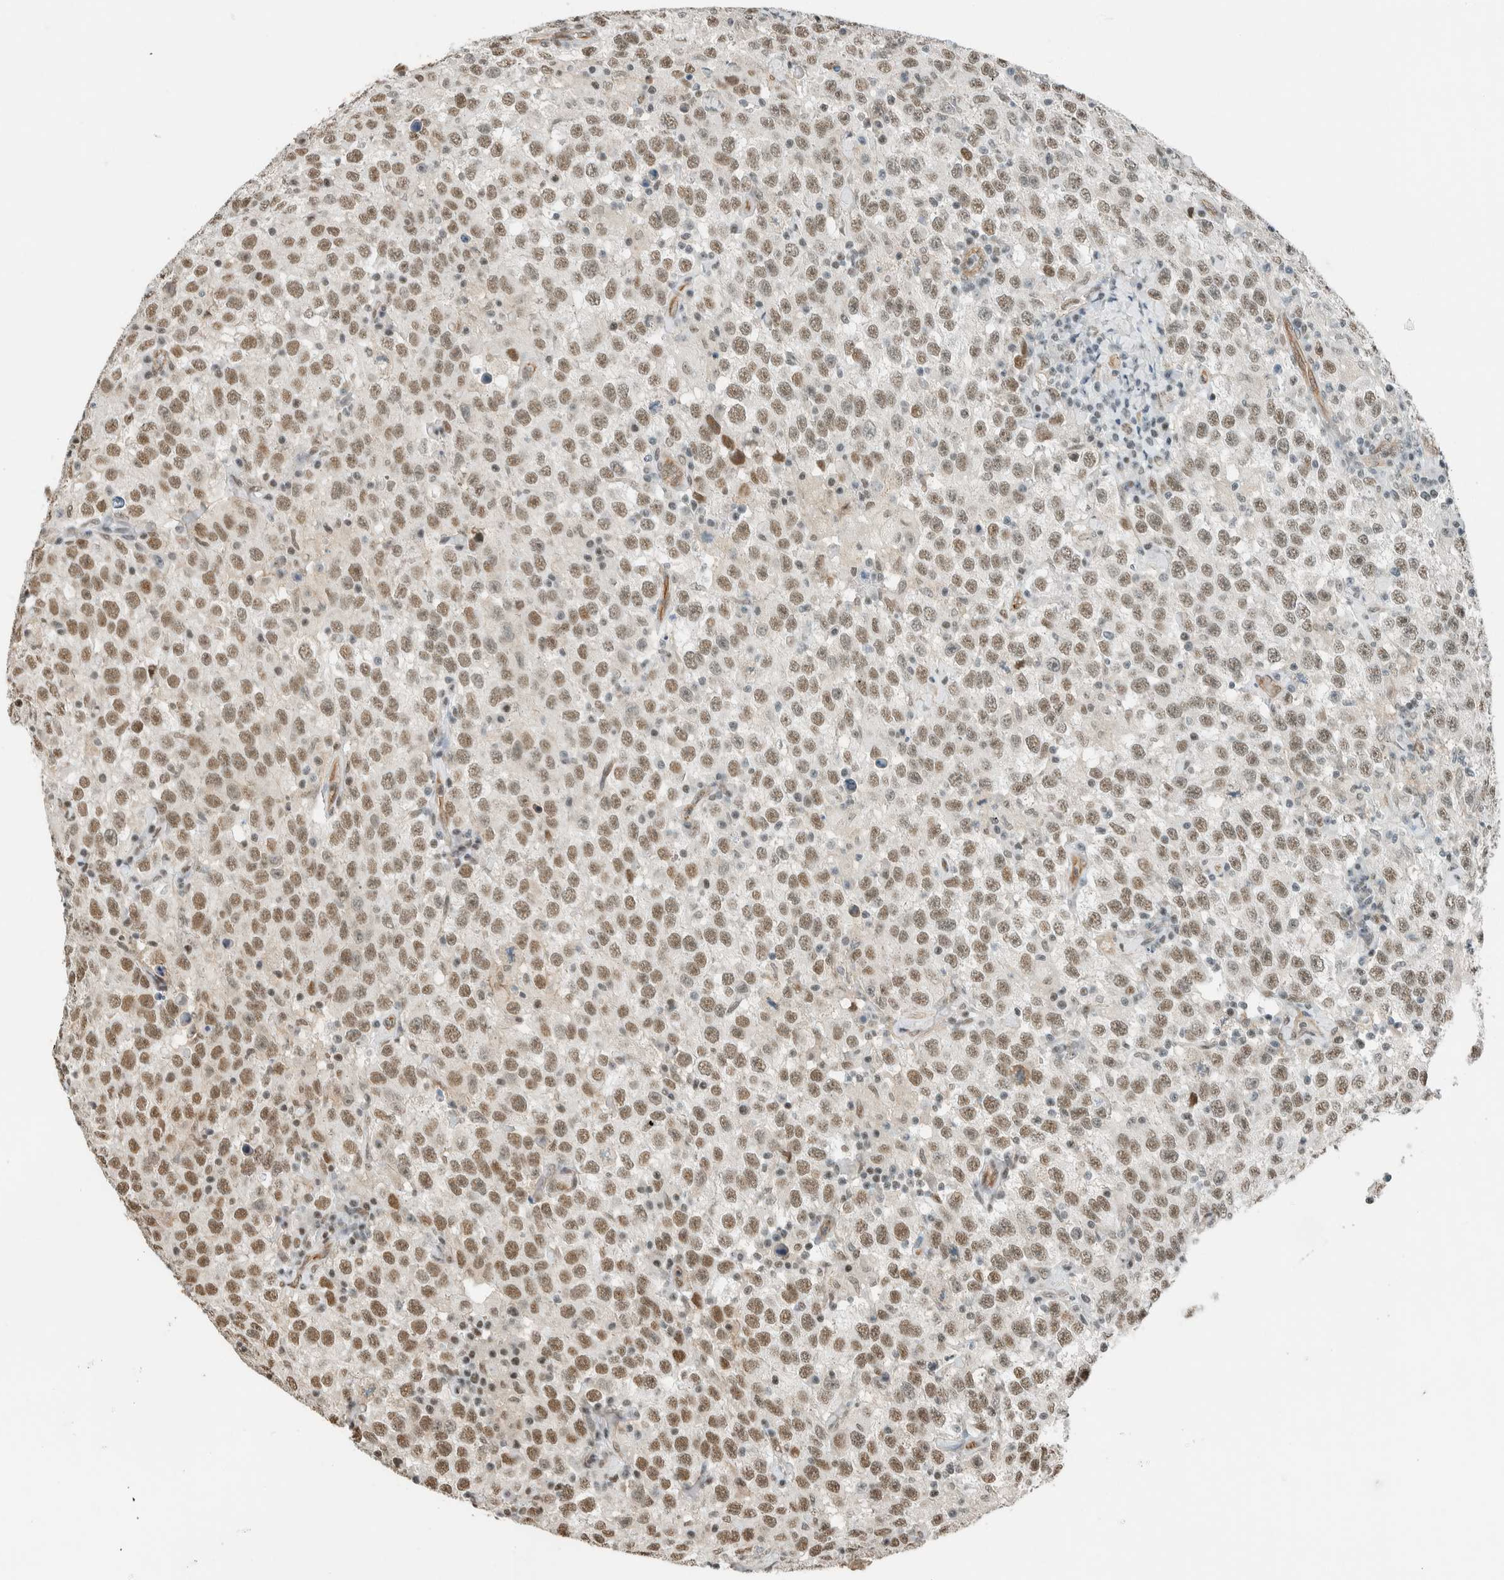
{"staining": {"intensity": "moderate", "quantity": ">75%", "location": "nuclear"}, "tissue": "testis cancer", "cell_type": "Tumor cells", "image_type": "cancer", "snomed": [{"axis": "morphology", "description": "Seminoma, NOS"}, {"axis": "topography", "description": "Testis"}], "caption": "Protein expression analysis of seminoma (testis) reveals moderate nuclear positivity in about >75% of tumor cells.", "gene": "NIBAN2", "patient": {"sex": "male", "age": 41}}